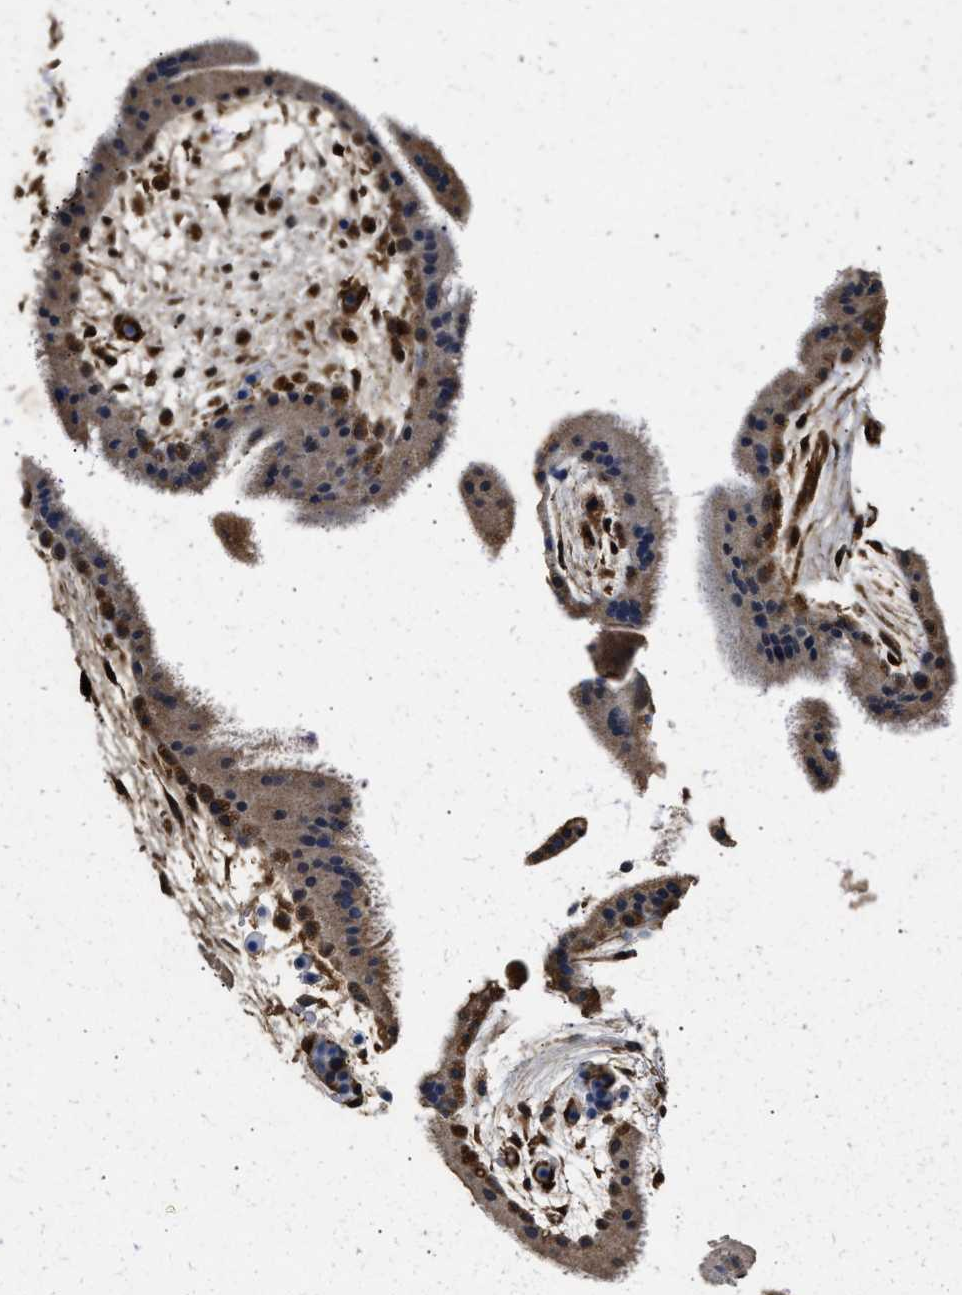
{"staining": {"intensity": "strong", "quantity": "25%-75%", "location": "cytoplasmic/membranous"}, "tissue": "placenta", "cell_type": "Trophoblastic cells", "image_type": "normal", "snomed": [{"axis": "morphology", "description": "Normal tissue, NOS"}, {"axis": "topography", "description": "Placenta"}], "caption": "Immunohistochemistry (IHC) (DAB (3,3'-diaminobenzidine)) staining of benign human placenta shows strong cytoplasmic/membranous protein expression in about 25%-75% of trophoblastic cells.", "gene": "ACAT2", "patient": {"sex": "female", "age": 19}}